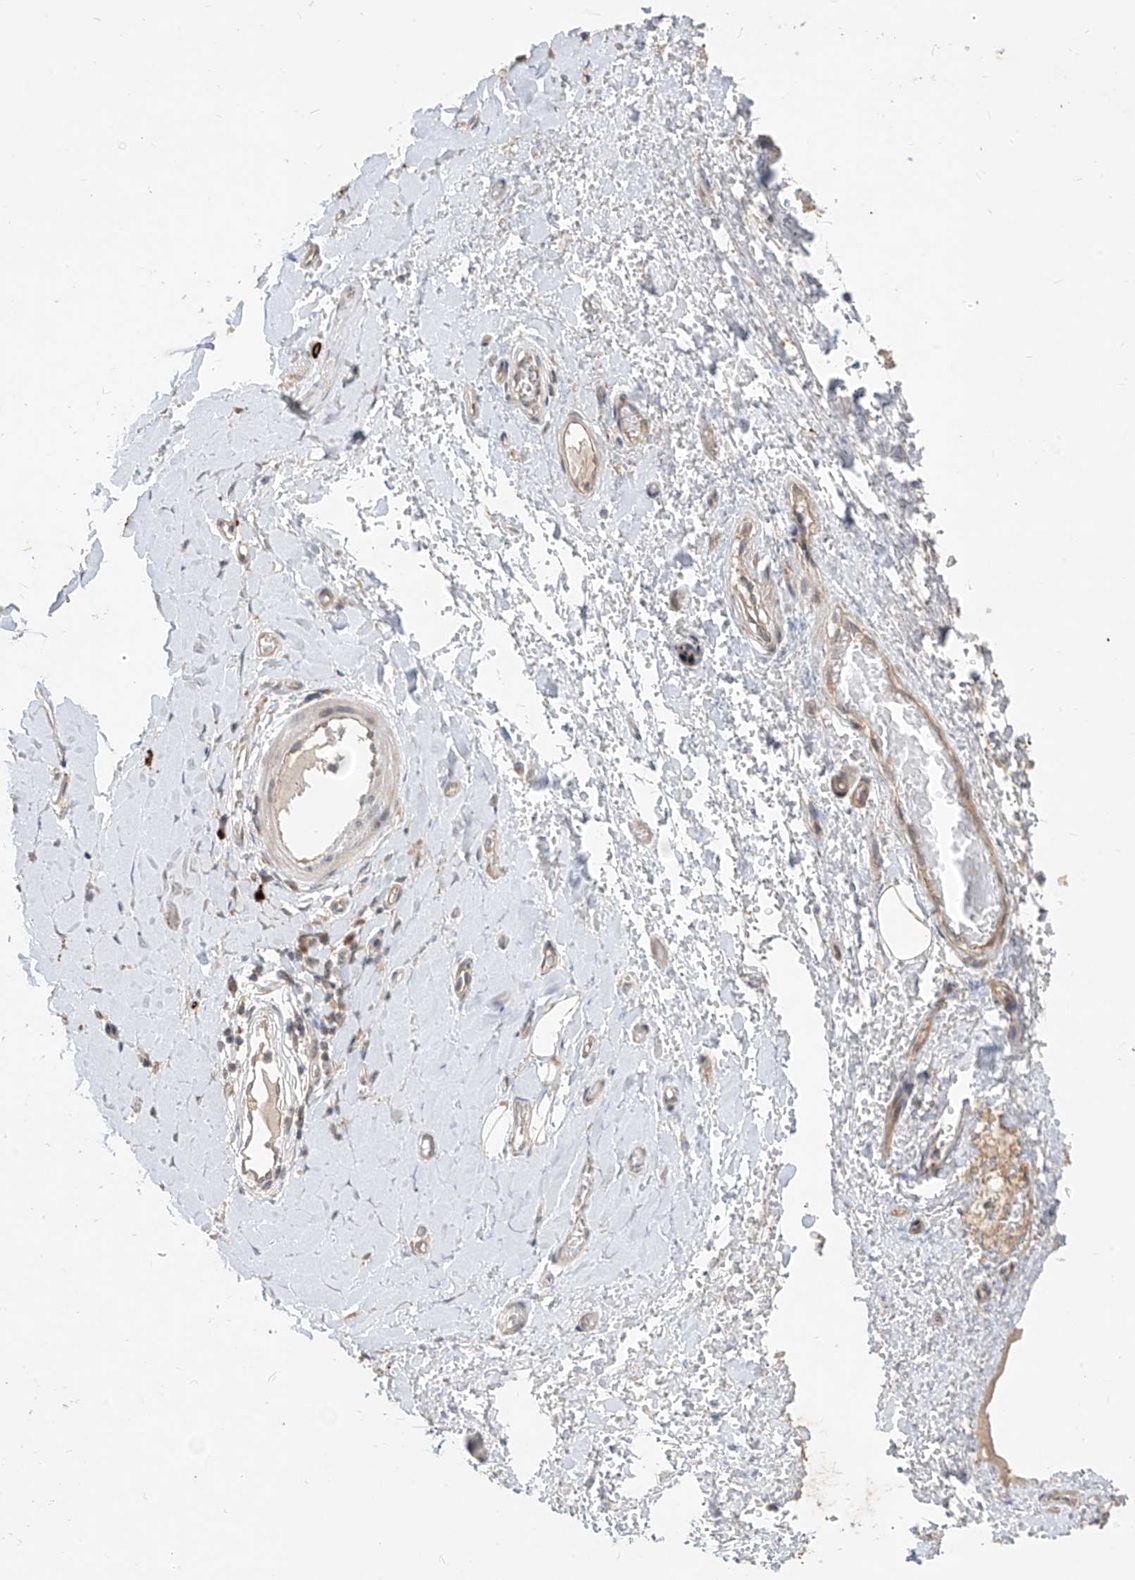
{"staining": {"intensity": "weak", "quantity": ">75%", "location": "cytoplasmic/membranous"}, "tissue": "soft tissue", "cell_type": "Fibroblasts", "image_type": "normal", "snomed": [{"axis": "morphology", "description": "Normal tissue, NOS"}, {"axis": "morphology", "description": "Adenocarcinoma, NOS"}, {"axis": "topography", "description": "Stomach, upper"}, {"axis": "topography", "description": "Peripheral nerve tissue"}], "caption": "This photomicrograph reveals immunohistochemistry (IHC) staining of normal soft tissue, with low weak cytoplasmic/membranous positivity in approximately >75% of fibroblasts.", "gene": "MTUS2", "patient": {"sex": "male", "age": 62}}